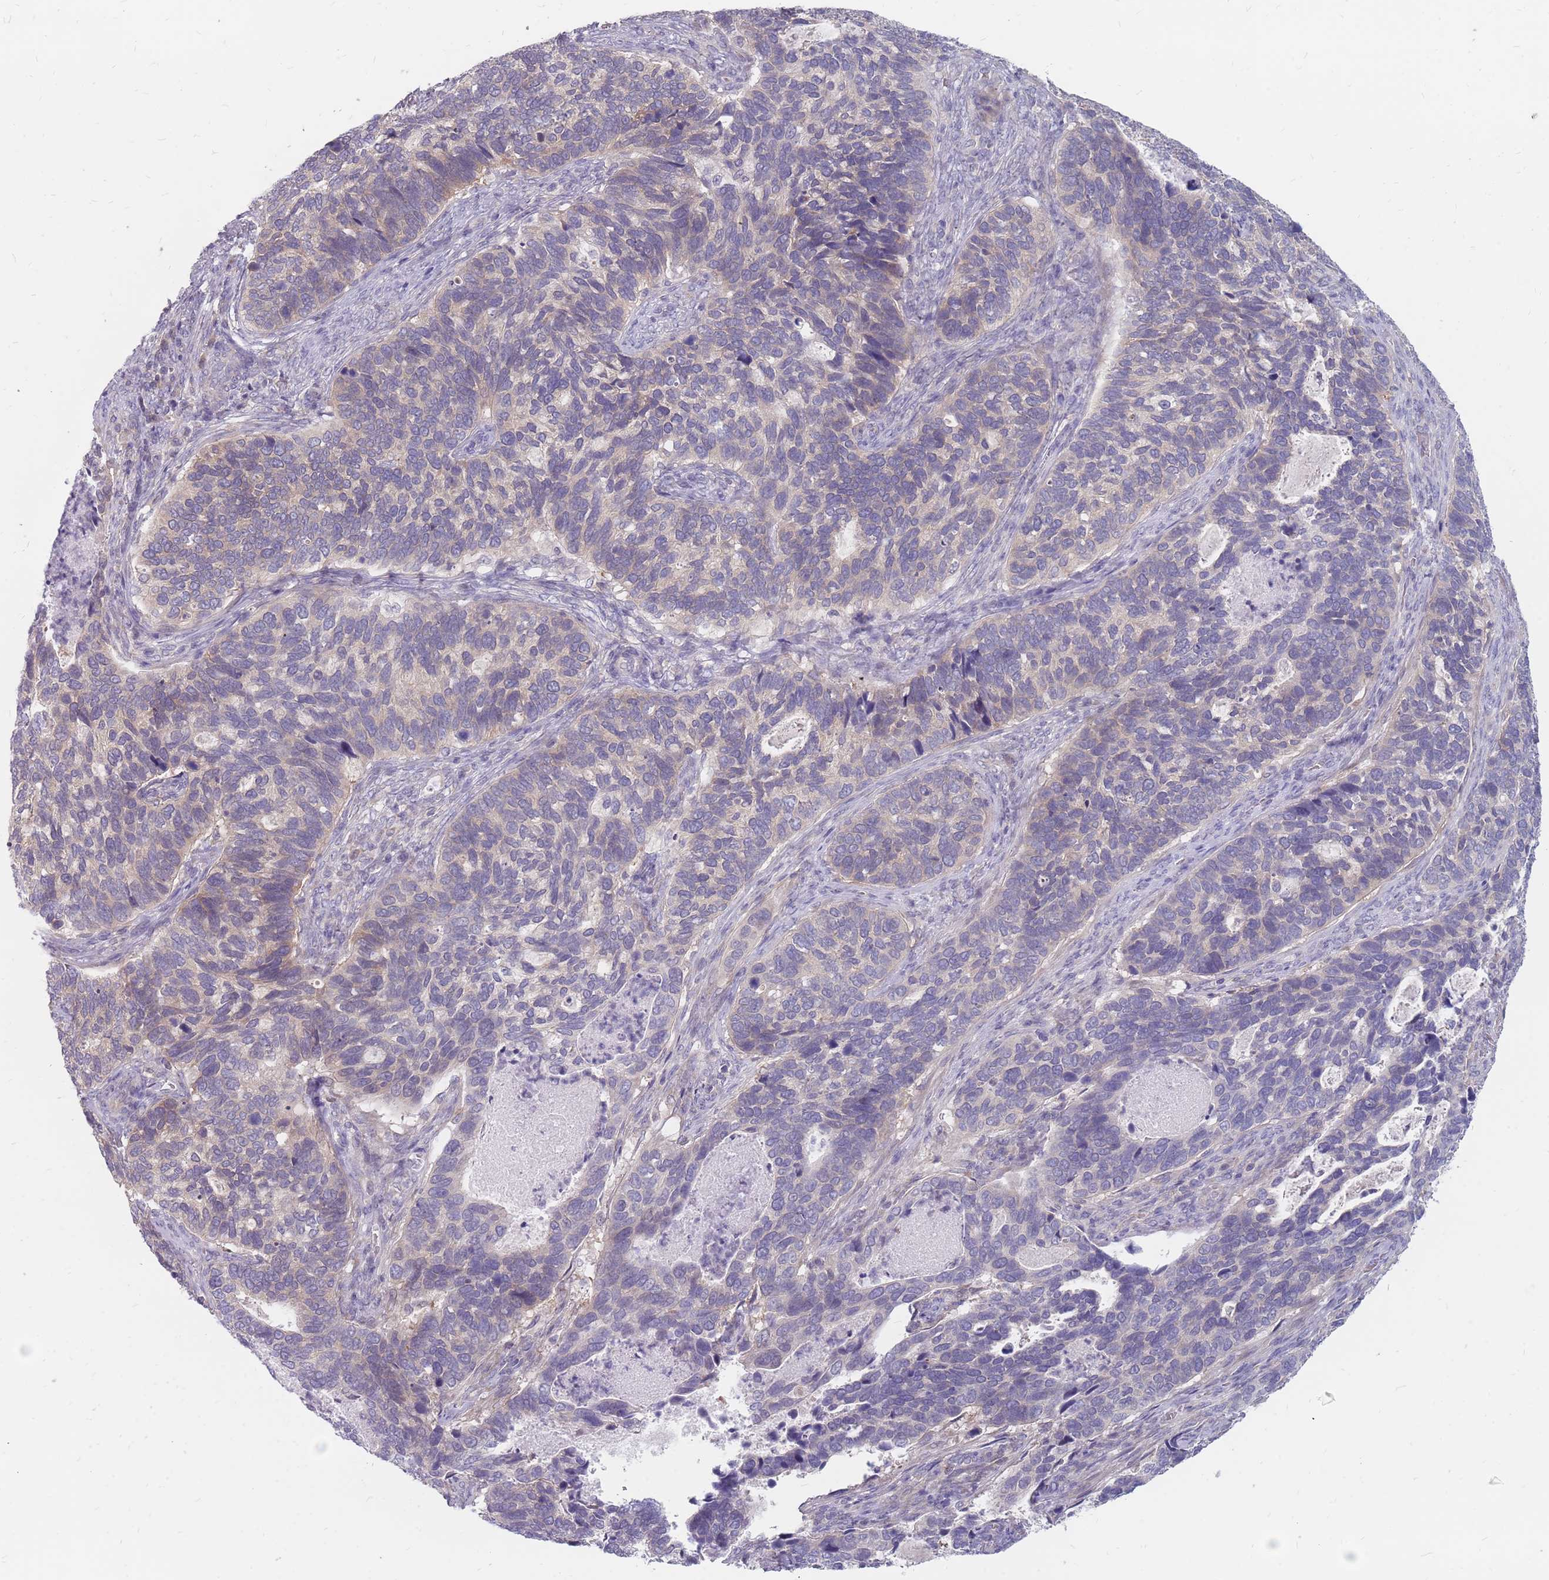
{"staining": {"intensity": "negative", "quantity": "none", "location": "none"}, "tissue": "cervical cancer", "cell_type": "Tumor cells", "image_type": "cancer", "snomed": [{"axis": "morphology", "description": "Squamous cell carcinoma, NOS"}, {"axis": "topography", "description": "Cervix"}], "caption": "Immunohistochemical staining of human cervical squamous cell carcinoma displays no significant staining in tumor cells.", "gene": "CMTR2", "patient": {"sex": "female", "age": 38}}